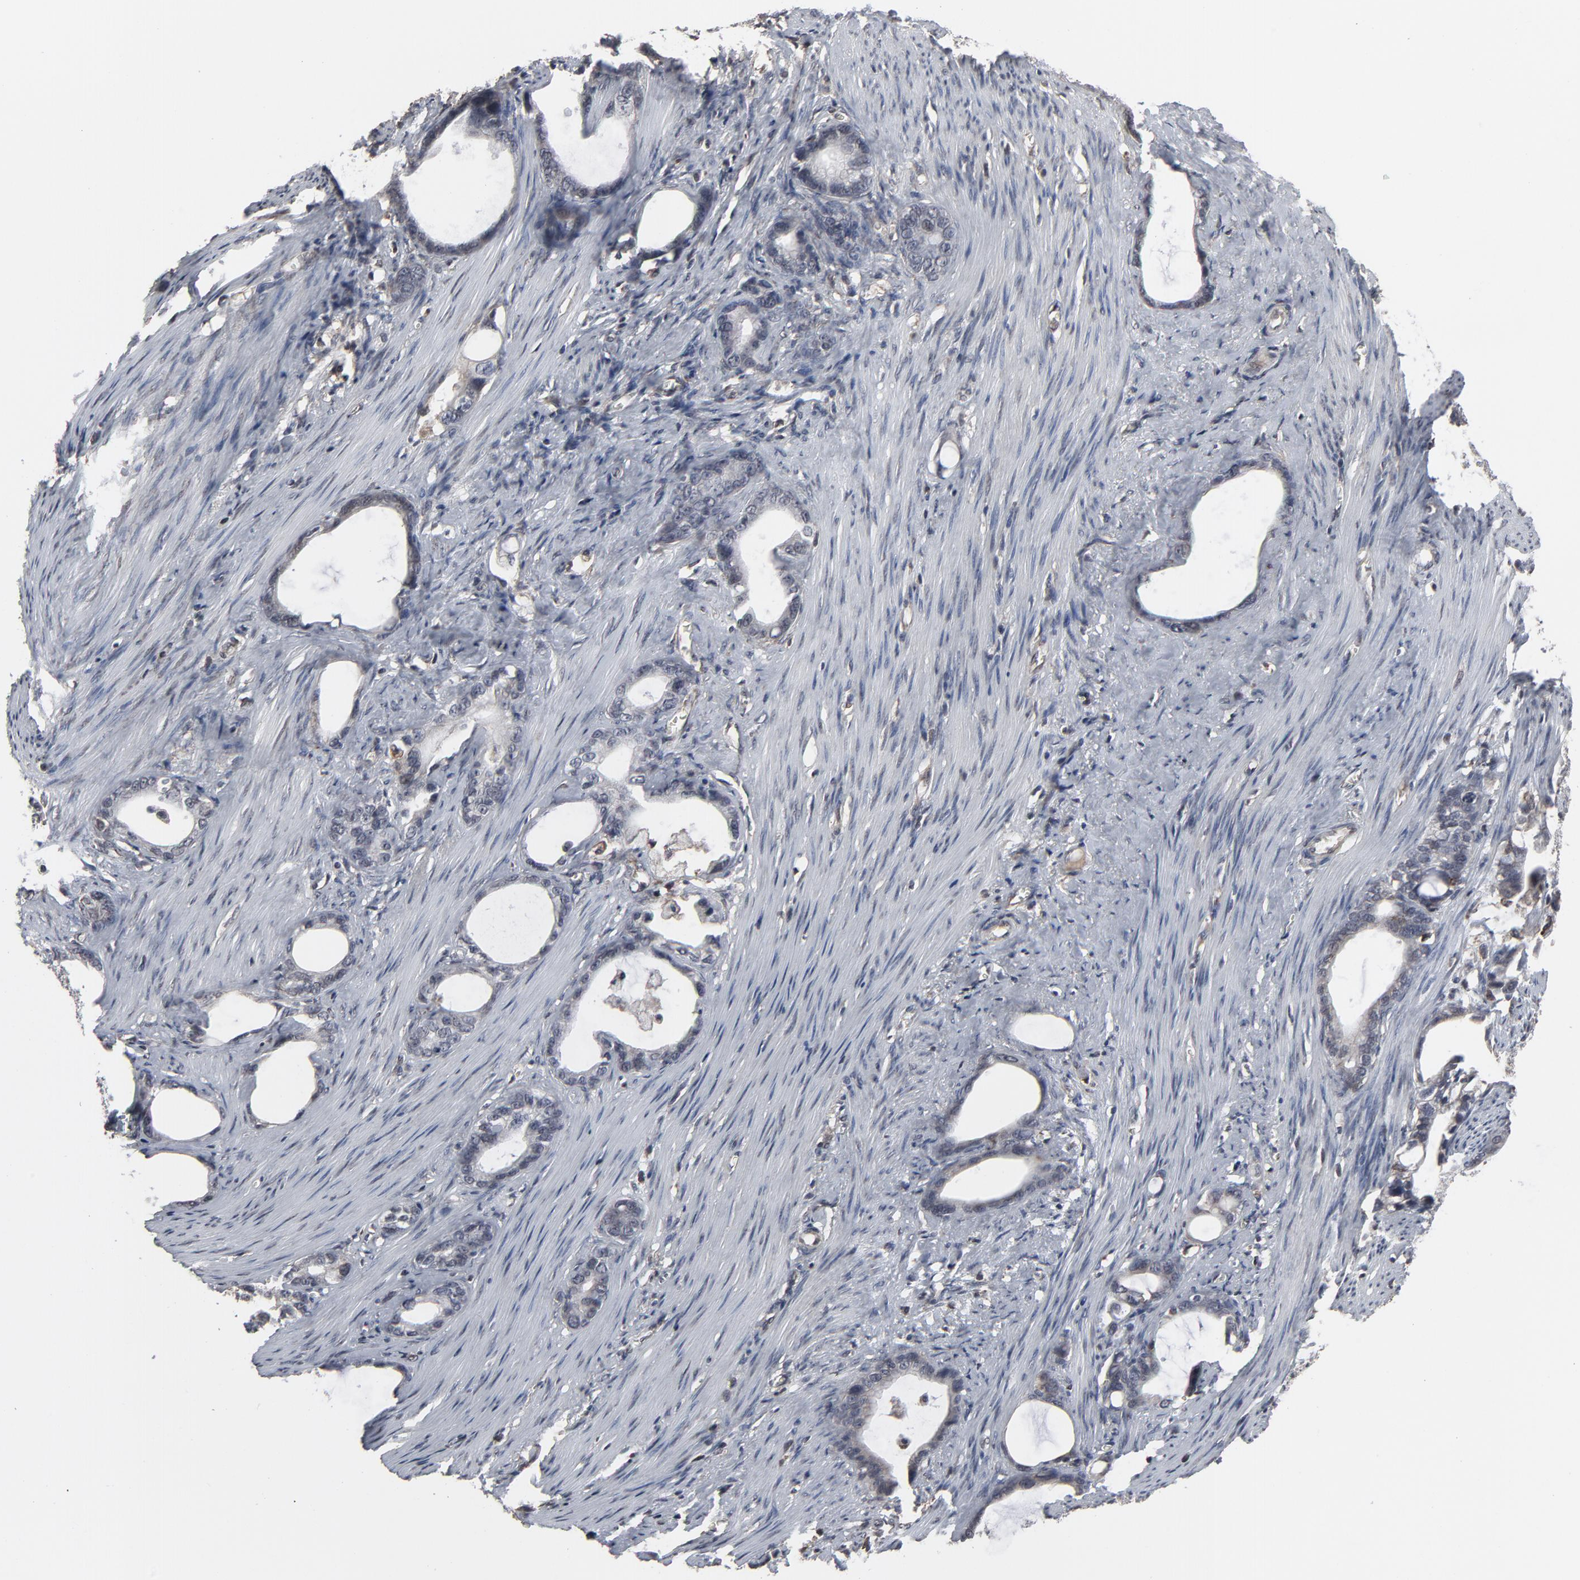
{"staining": {"intensity": "weak", "quantity": "<25%", "location": "cytoplasmic/membranous"}, "tissue": "stomach cancer", "cell_type": "Tumor cells", "image_type": "cancer", "snomed": [{"axis": "morphology", "description": "Adenocarcinoma, NOS"}, {"axis": "topography", "description": "Stomach"}], "caption": "Photomicrograph shows no significant protein expression in tumor cells of stomach cancer (adenocarcinoma).", "gene": "CTNND1", "patient": {"sex": "female", "age": 75}}